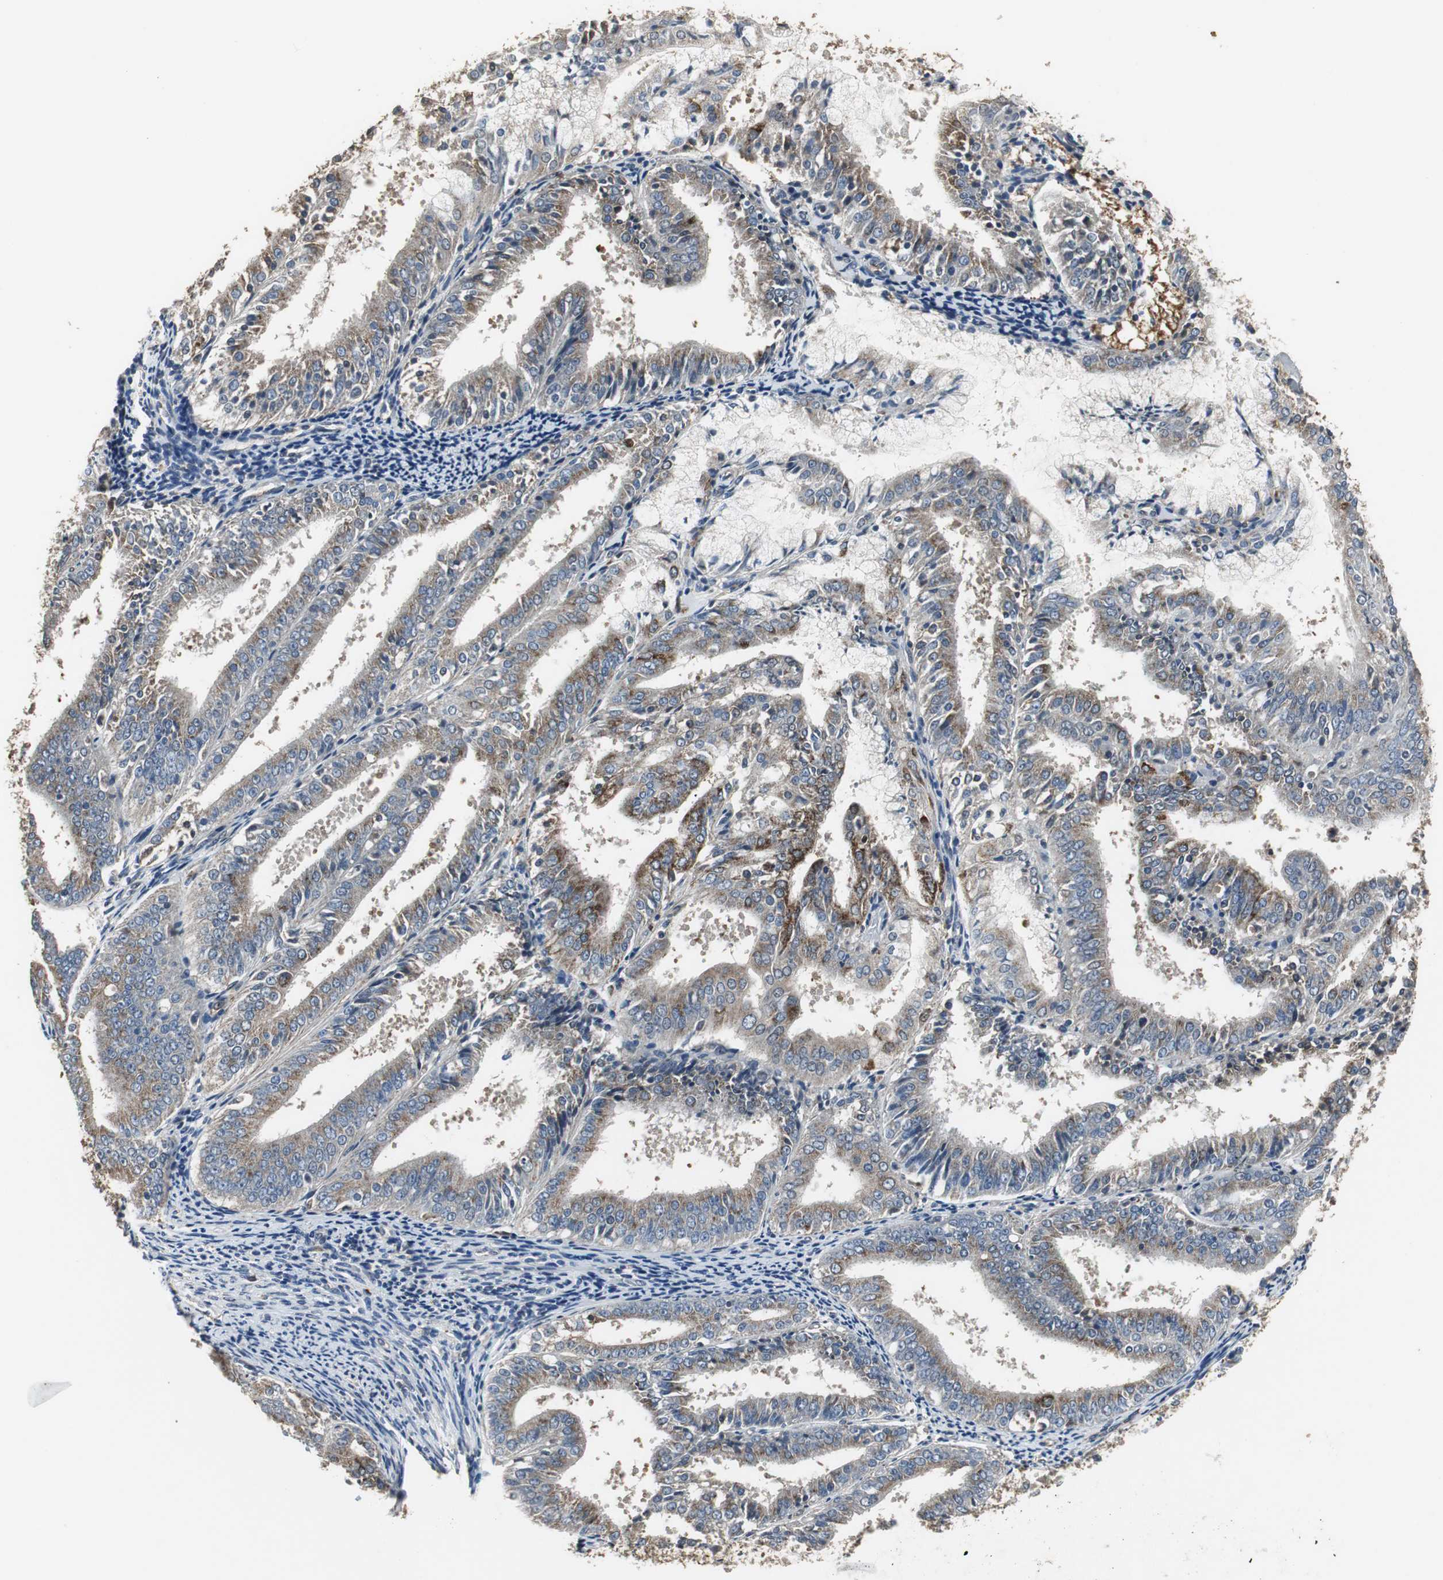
{"staining": {"intensity": "moderate", "quantity": ">75%", "location": "cytoplasmic/membranous"}, "tissue": "endometrial cancer", "cell_type": "Tumor cells", "image_type": "cancer", "snomed": [{"axis": "morphology", "description": "Adenocarcinoma, NOS"}, {"axis": "topography", "description": "Endometrium"}], "caption": "Adenocarcinoma (endometrial) stained with a brown dye exhibits moderate cytoplasmic/membranous positive expression in approximately >75% of tumor cells.", "gene": "JTB", "patient": {"sex": "female", "age": 63}}